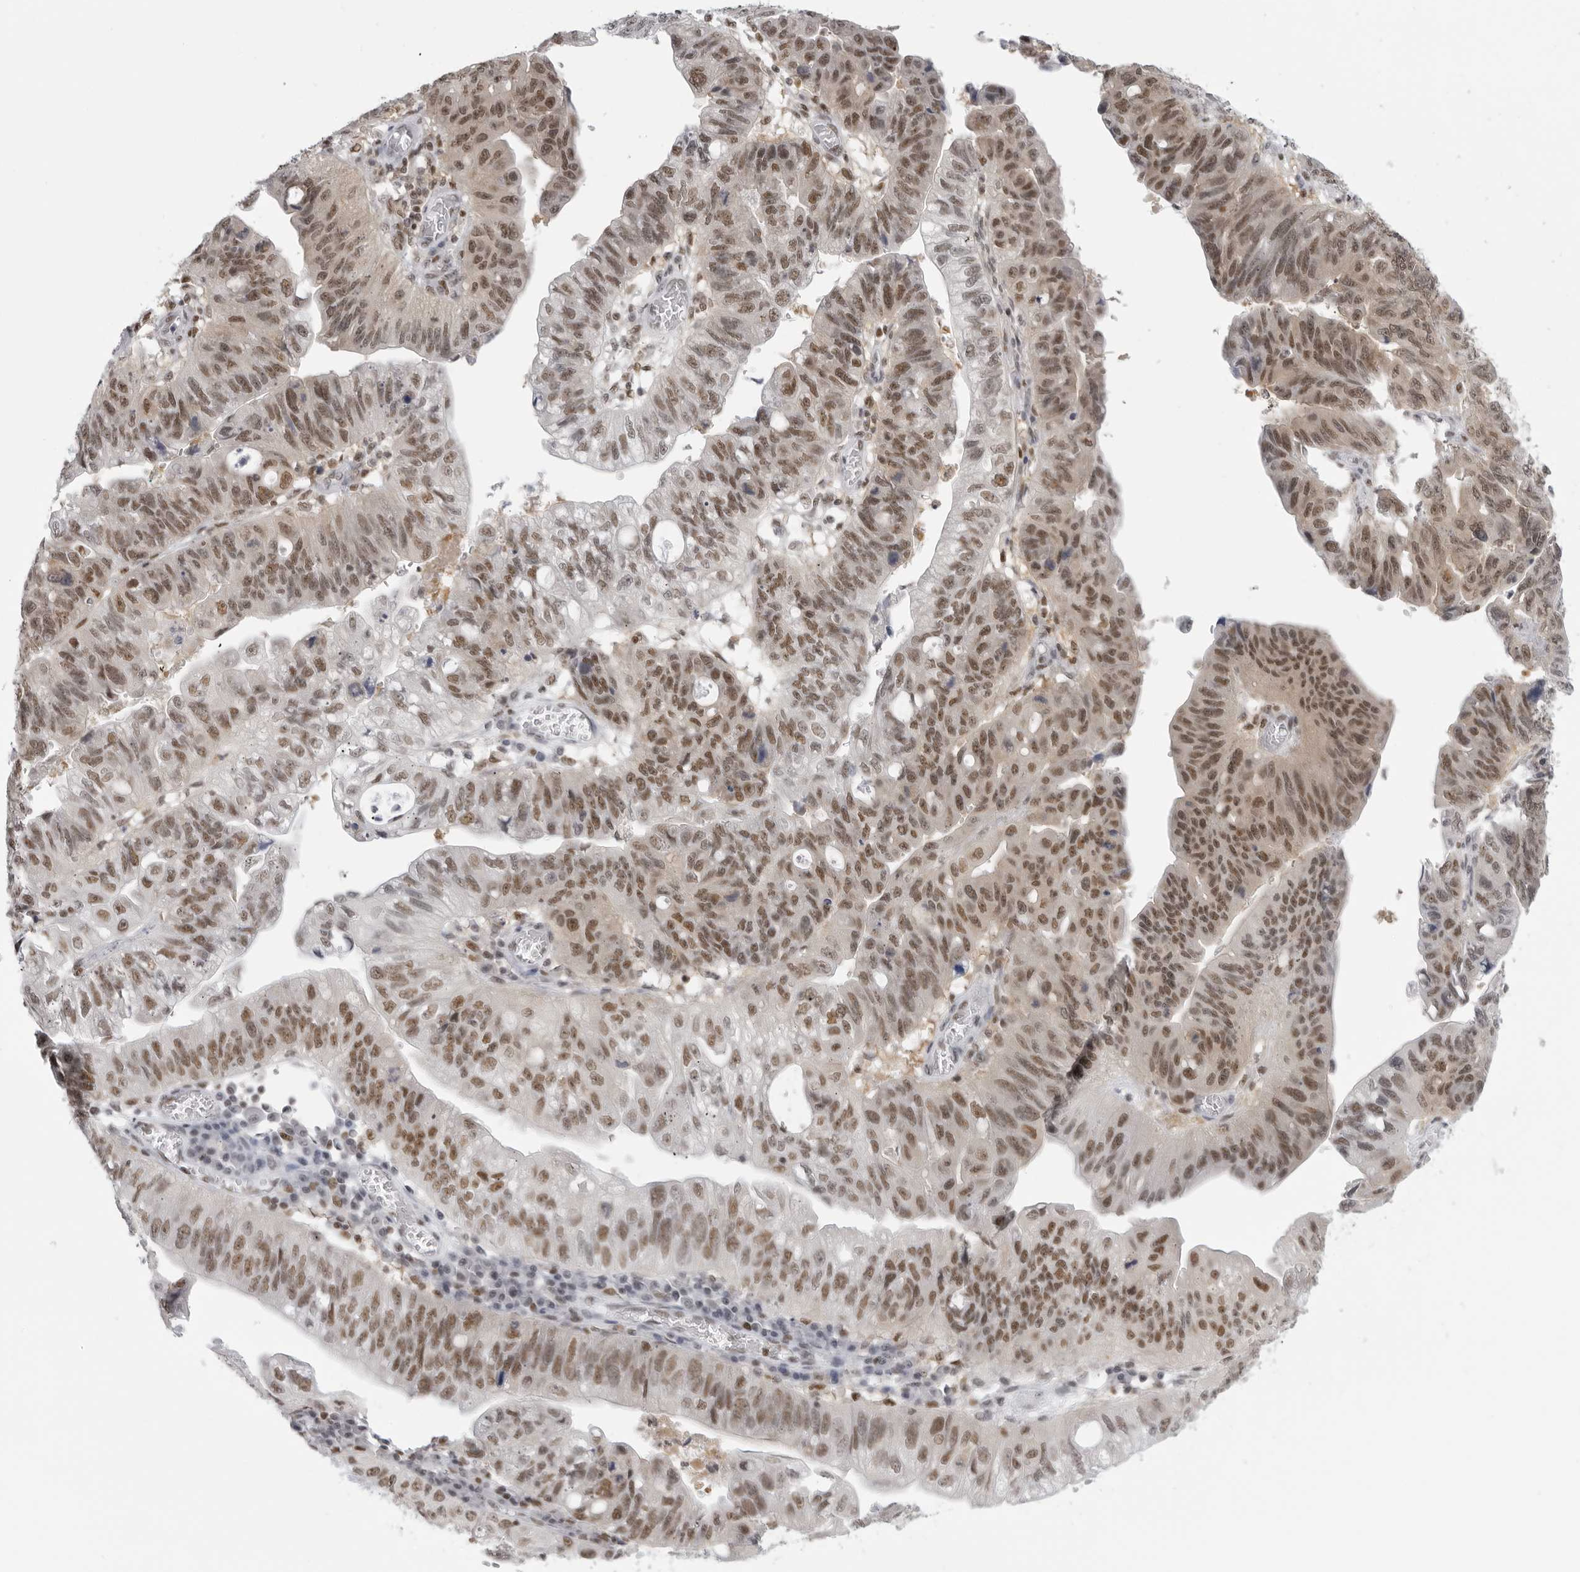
{"staining": {"intensity": "moderate", "quantity": ">75%", "location": "nuclear"}, "tissue": "stomach cancer", "cell_type": "Tumor cells", "image_type": "cancer", "snomed": [{"axis": "morphology", "description": "Adenocarcinoma, NOS"}, {"axis": "topography", "description": "Stomach"}], "caption": "Tumor cells show moderate nuclear staining in approximately >75% of cells in stomach cancer.", "gene": "RPA2", "patient": {"sex": "male", "age": 59}}